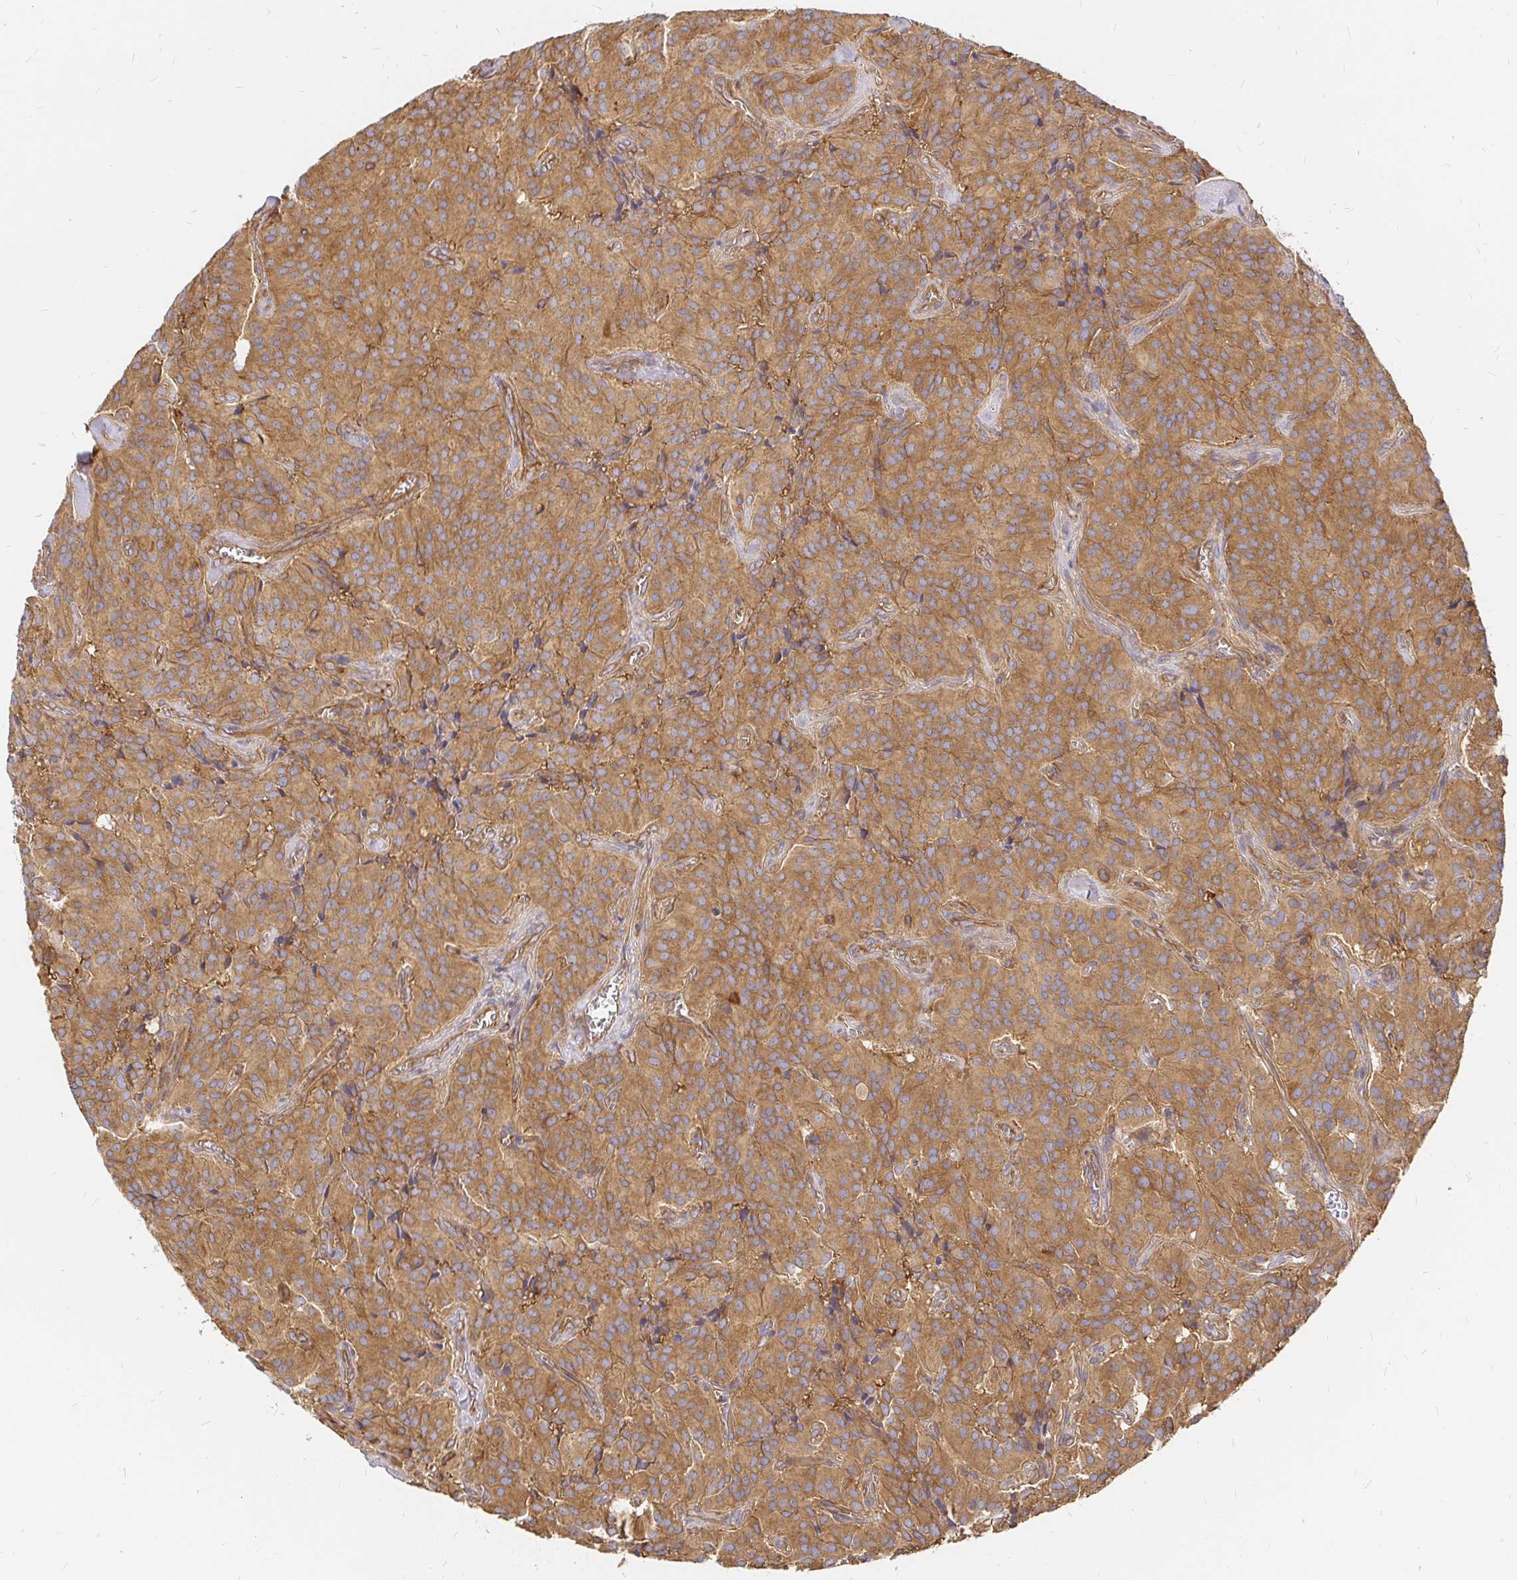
{"staining": {"intensity": "moderate", "quantity": ">75%", "location": "cytoplasmic/membranous"}, "tissue": "glioma", "cell_type": "Tumor cells", "image_type": "cancer", "snomed": [{"axis": "morphology", "description": "Glioma, malignant, Low grade"}, {"axis": "topography", "description": "Brain"}], "caption": "A brown stain labels moderate cytoplasmic/membranous staining of a protein in human glioma tumor cells.", "gene": "KIF5B", "patient": {"sex": "male", "age": 42}}